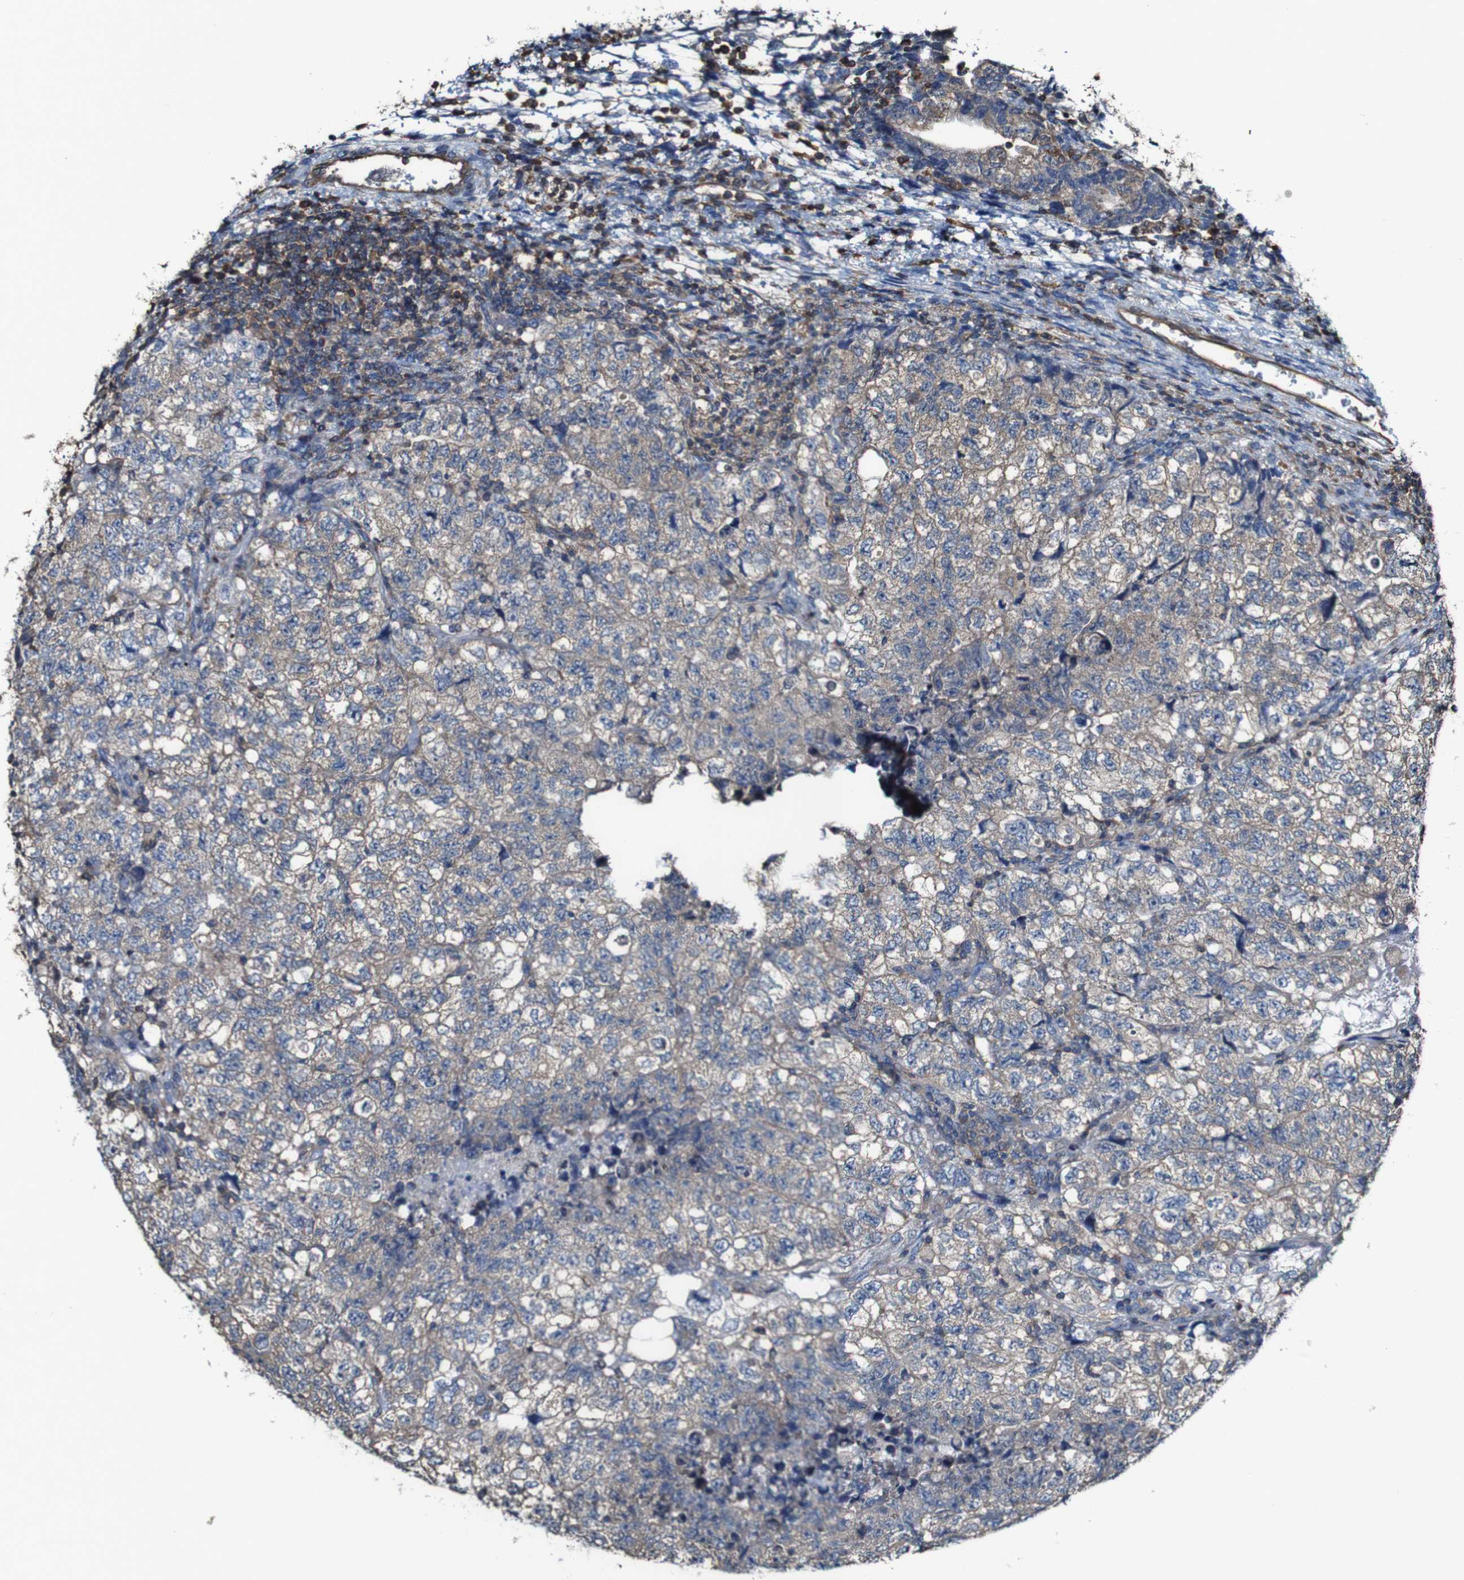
{"staining": {"intensity": "negative", "quantity": "none", "location": "none"}, "tissue": "testis cancer", "cell_type": "Tumor cells", "image_type": "cancer", "snomed": [{"axis": "morphology", "description": "Carcinoma, Embryonal, NOS"}, {"axis": "topography", "description": "Testis"}], "caption": "This is a image of immunohistochemistry staining of embryonal carcinoma (testis), which shows no positivity in tumor cells. (Stains: DAB (3,3'-diaminobenzidine) immunohistochemistry with hematoxylin counter stain, Microscopy: brightfield microscopy at high magnification).", "gene": "PTPRR", "patient": {"sex": "male", "age": 36}}